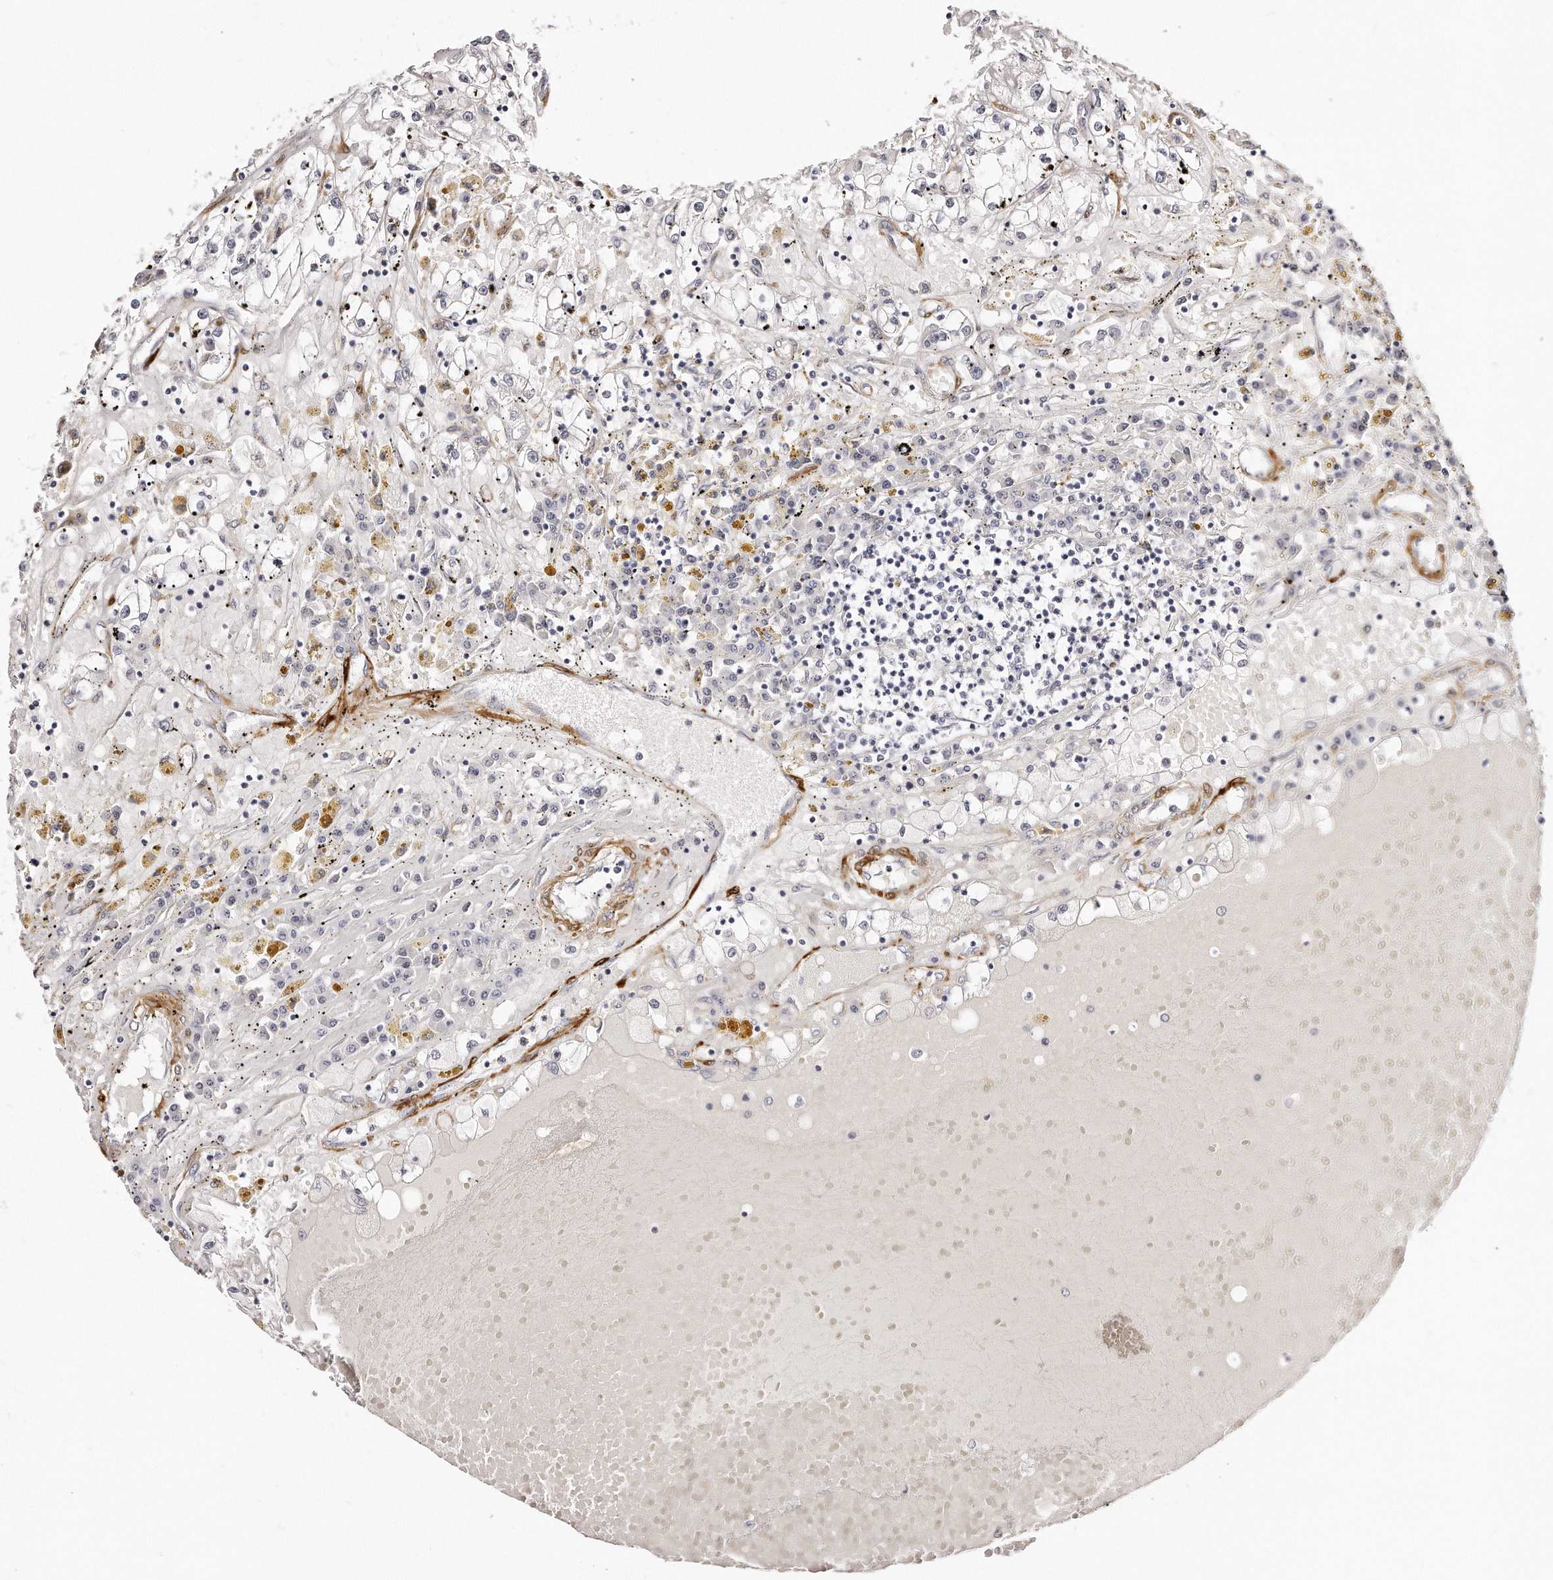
{"staining": {"intensity": "negative", "quantity": "none", "location": "none"}, "tissue": "renal cancer", "cell_type": "Tumor cells", "image_type": "cancer", "snomed": [{"axis": "morphology", "description": "Adenocarcinoma, NOS"}, {"axis": "topography", "description": "Kidney"}], "caption": "Immunohistochemical staining of human renal cancer reveals no significant expression in tumor cells. Brightfield microscopy of immunohistochemistry (IHC) stained with DAB (brown) and hematoxylin (blue), captured at high magnification.", "gene": "LMOD1", "patient": {"sex": "male", "age": 56}}